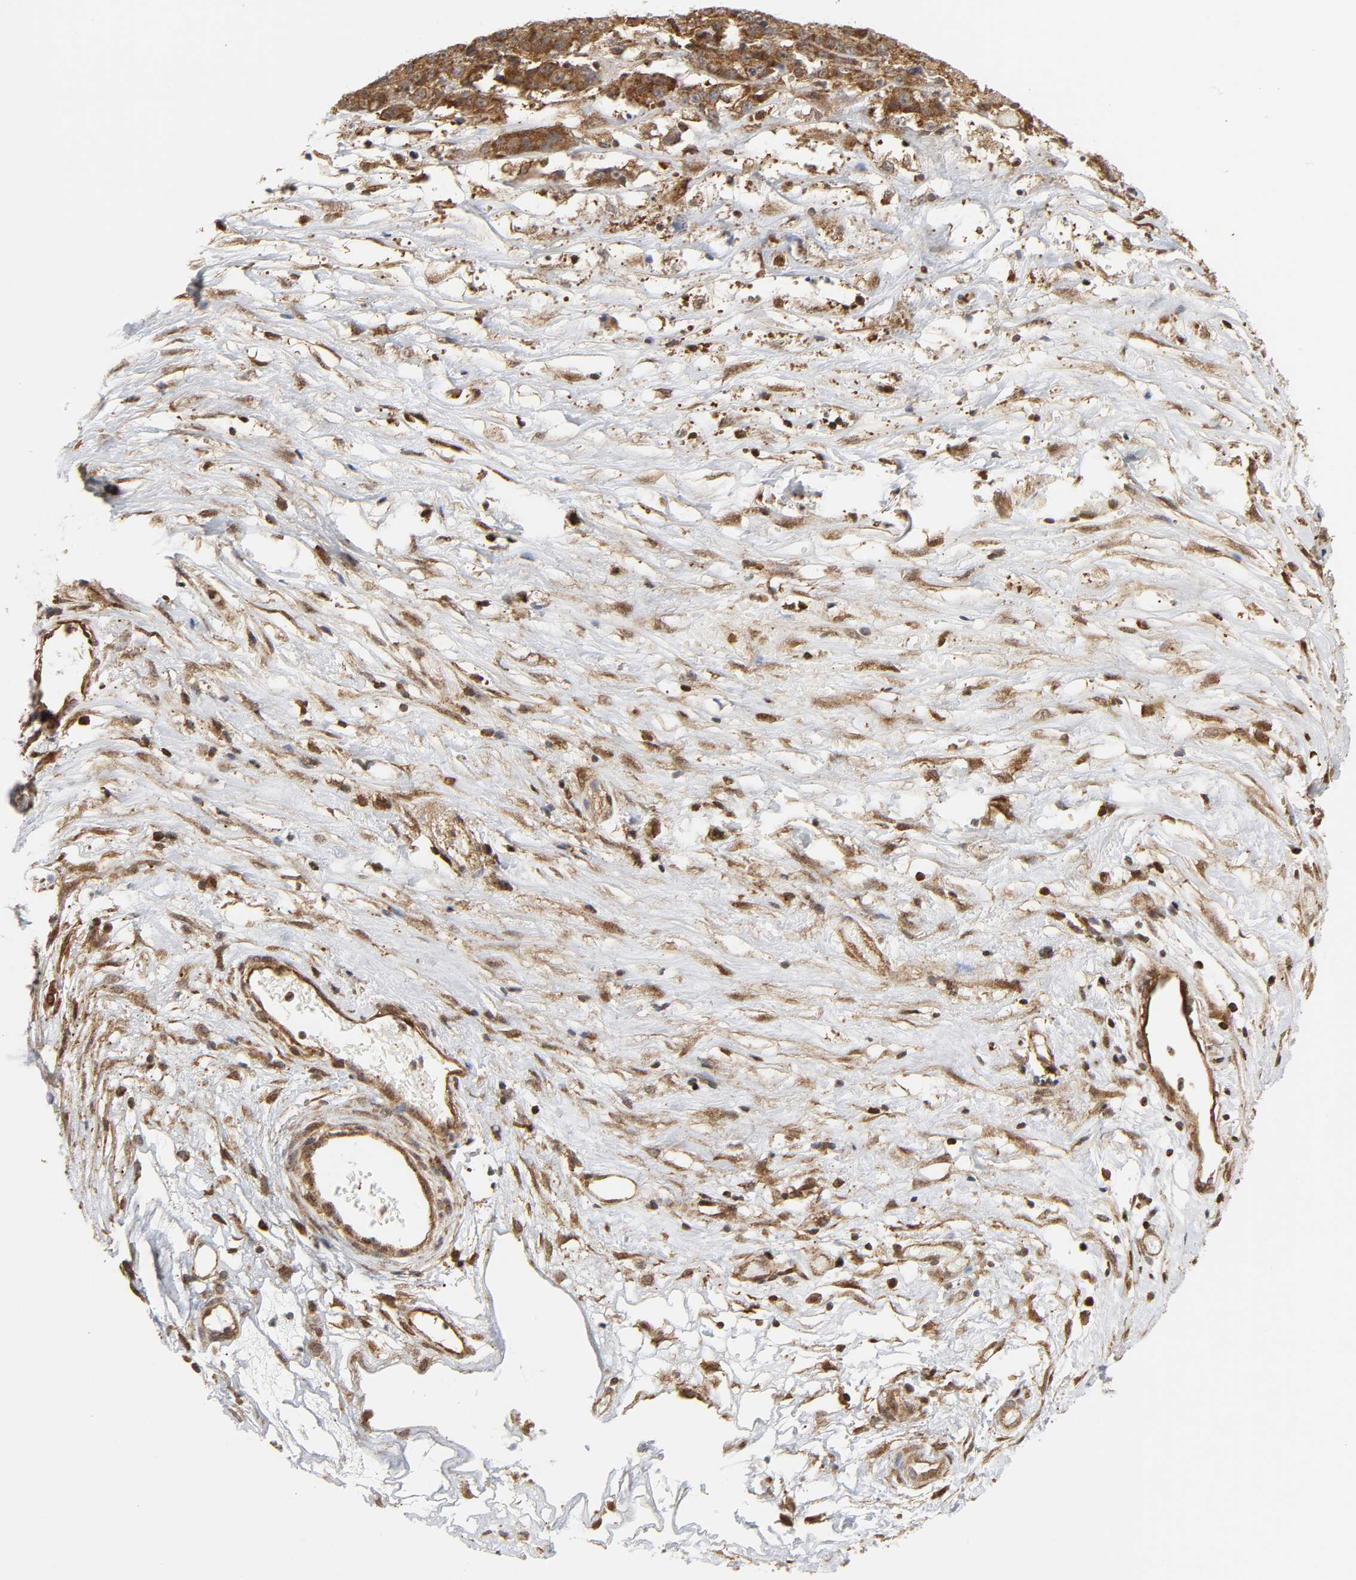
{"staining": {"intensity": "strong", "quantity": ">75%", "location": "cytoplasmic/membranous"}, "tissue": "ovarian cancer", "cell_type": "Tumor cells", "image_type": "cancer", "snomed": [{"axis": "morphology", "description": "Carcinoma, endometroid"}, {"axis": "topography", "description": "Ovary"}], "caption": "The image reveals a brown stain indicating the presence of a protein in the cytoplasmic/membranous of tumor cells in endometroid carcinoma (ovarian).", "gene": "MAPK1", "patient": {"sex": "female", "age": 42}}